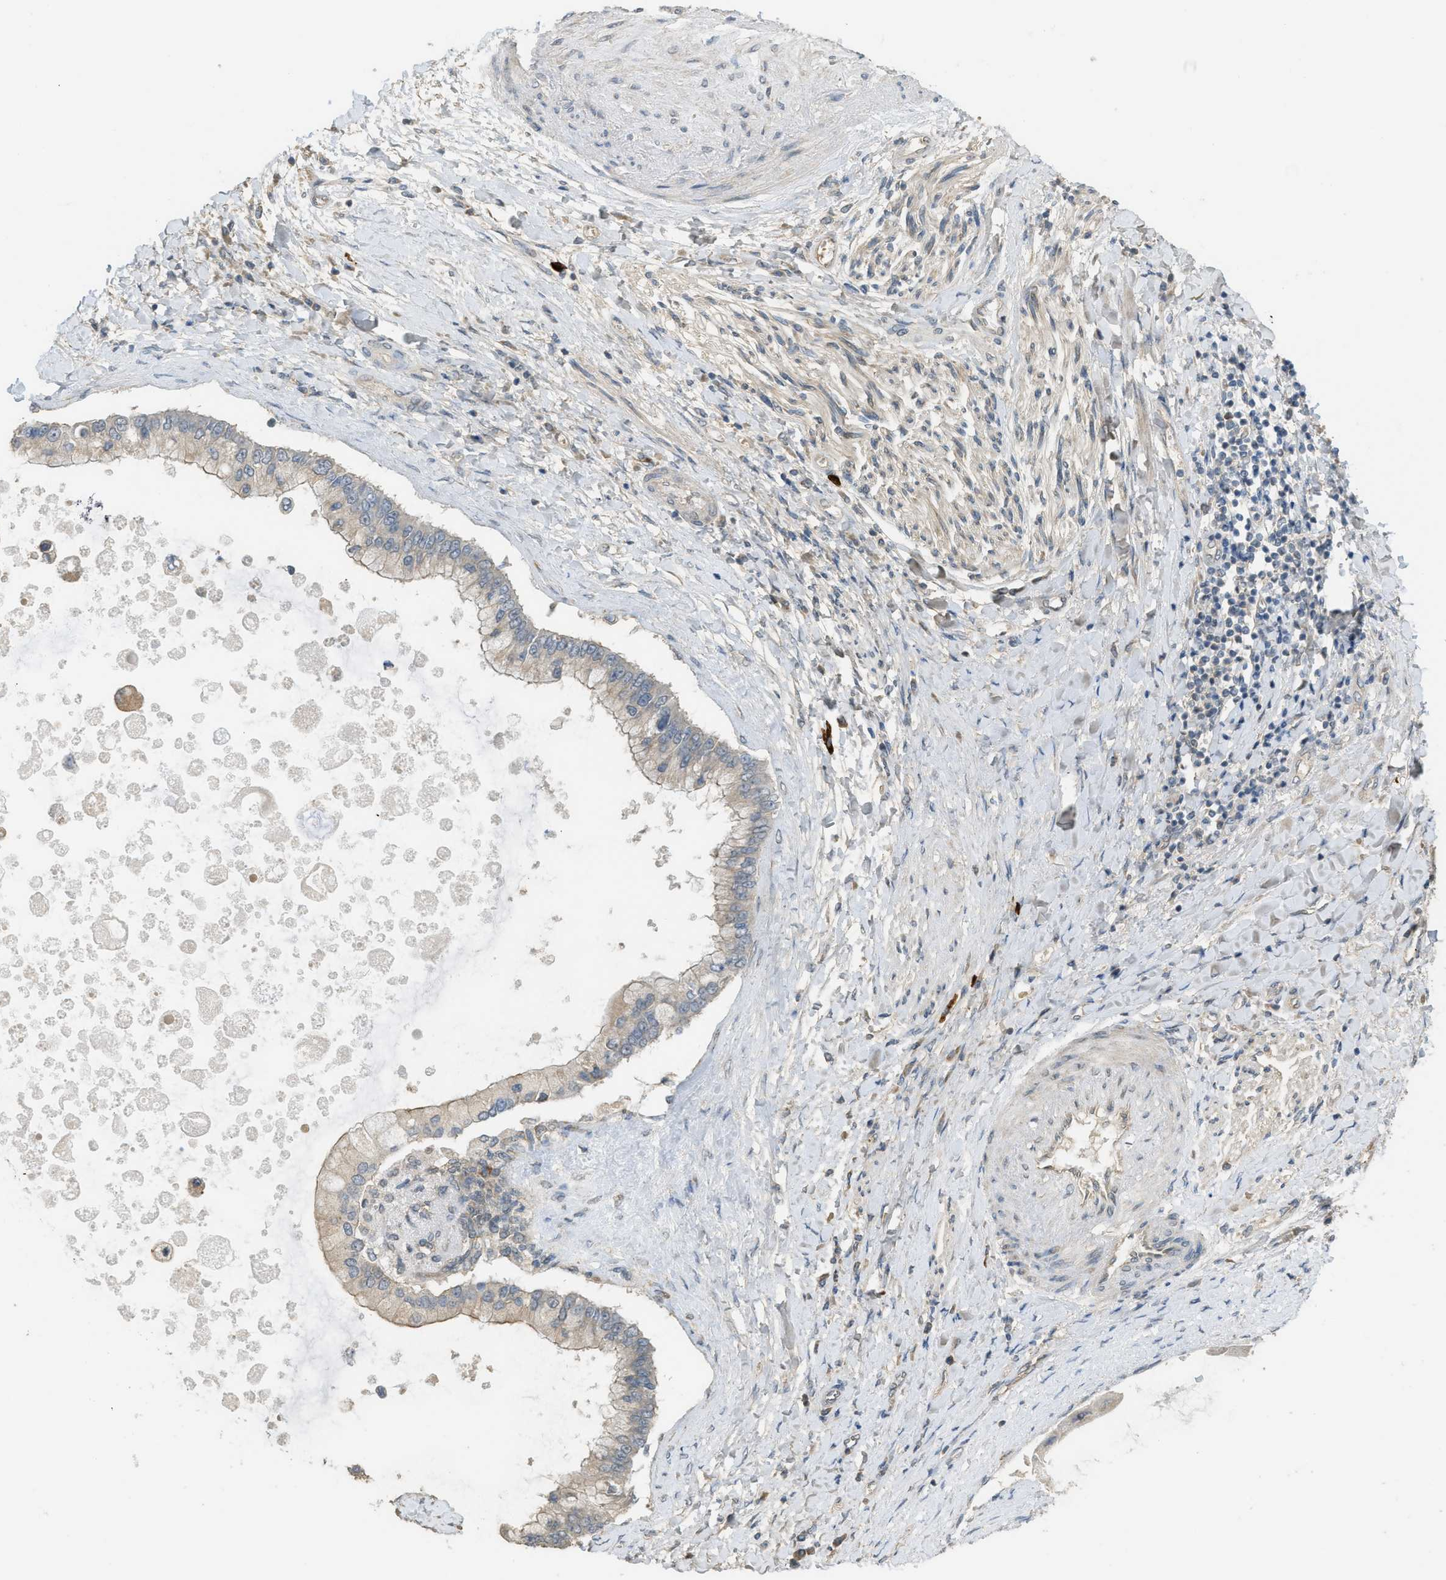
{"staining": {"intensity": "weak", "quantity": "<25%", "location": "cytoplasmic/membranous"}, "tissue": "liver cancer", "cell_type": "Tumor cells", "image_type": "cancer", "snomed": [{"axis": "morphology", "description": "Cholangiocarcinoma"}, {"axis": "topography", "description": "Liver"}], "caption": "A histopathology image of liver cholangiocarcinoma stained for a protein exhibits no brown staining in tumor cells. (DAB (3,3'-diaminobenzidine) immunohistochemistry (IHC) with hematoxylin counter stain).", "gene": "IGF2BP2", "patient": {"sex": "male", "age": 50}}